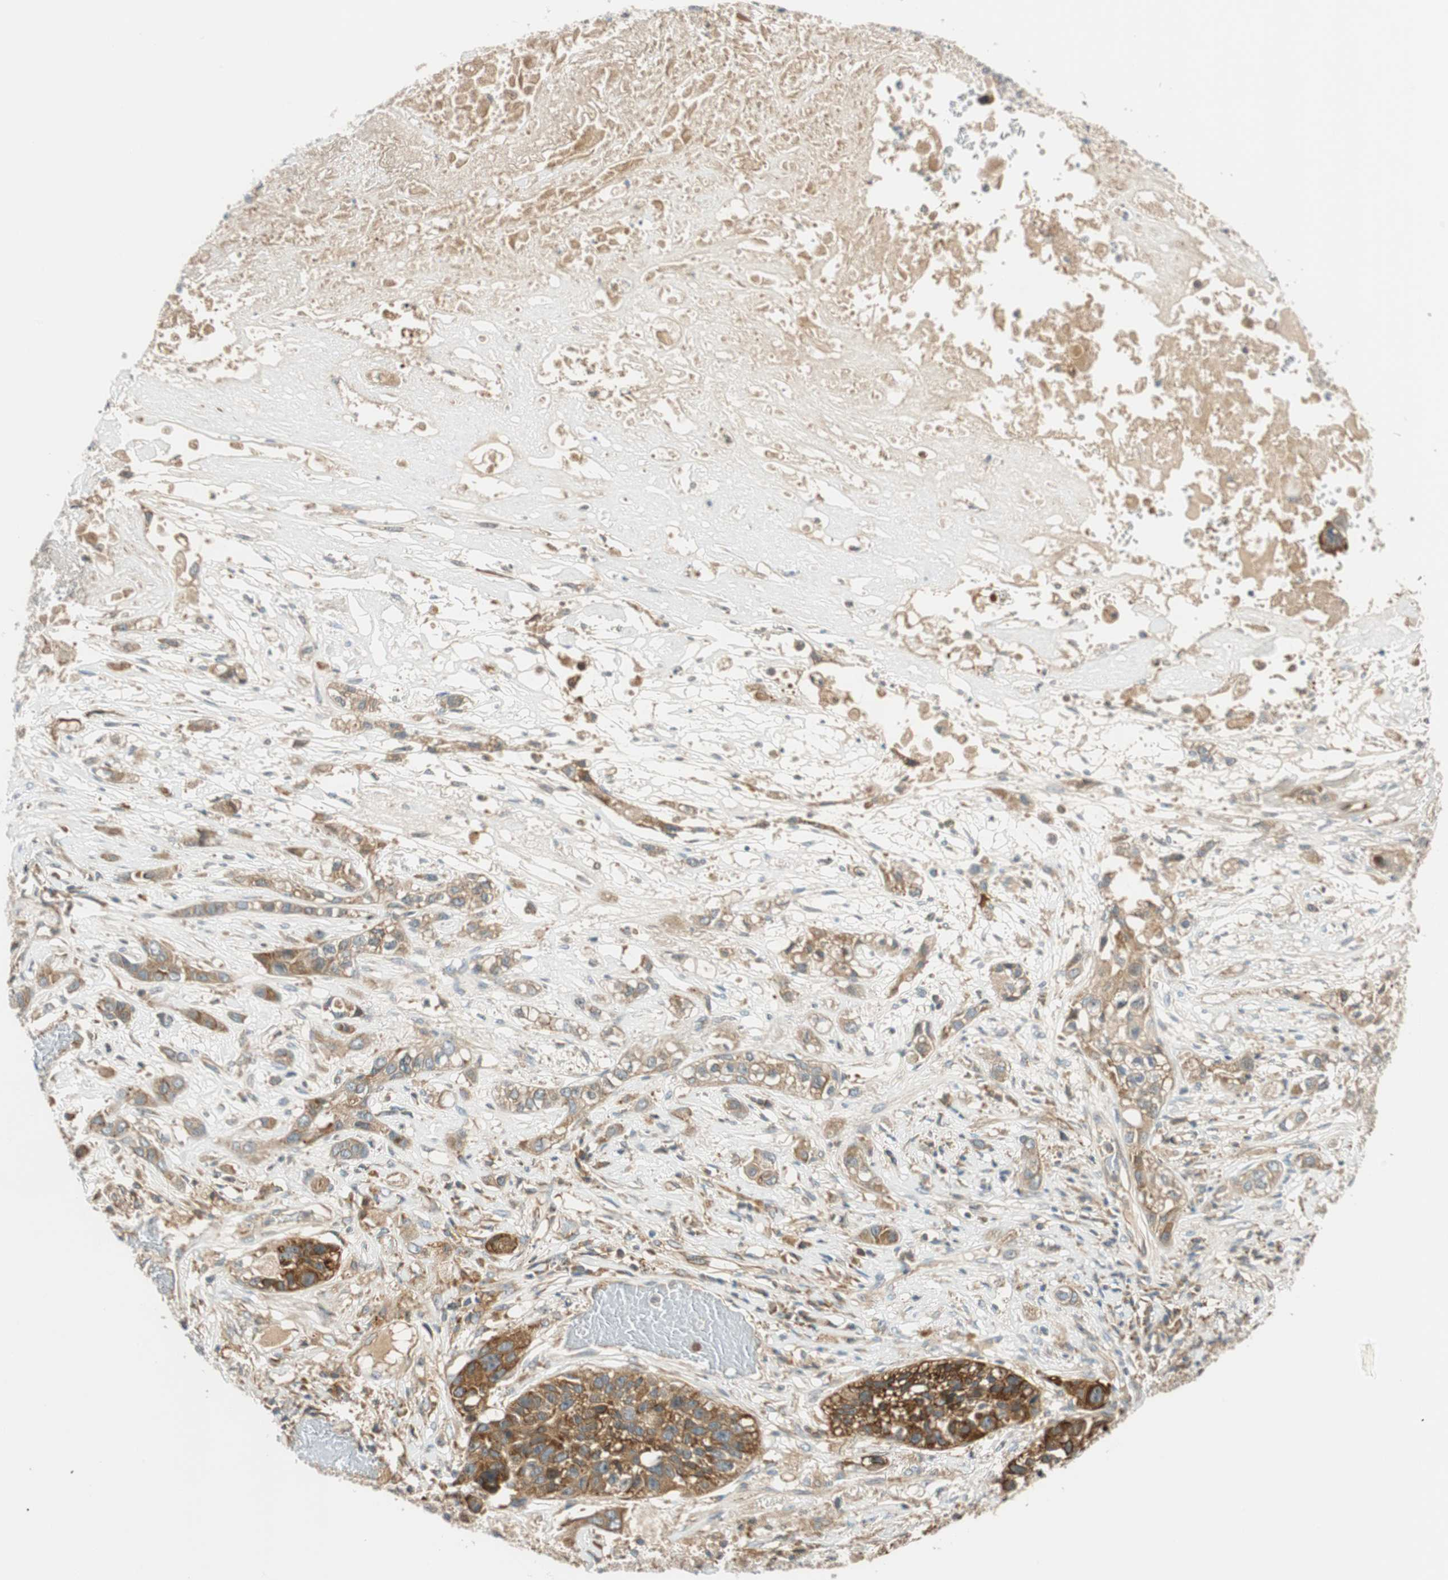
{"staining": {"intensity": "strong", "quantity": ">75%", "location": "cytoplasmic/membranous"}, "tissue": "lung cancer", "cell_type": "Tumor cells", "image_type": "cancer", "snomed": [{"axis": "morphology", "description": "Squamous cell carcinoma, NOS"}, {"axis": "topography", "description": "Lung"}], "caption": "Tumor cells display high levels of strong cytoplasmic/membranous staining in about >75% of cells in human squamous cell carcinoma (lung).", "gene": "ABI1", "patient": {"sex": "male", "age": 71}}